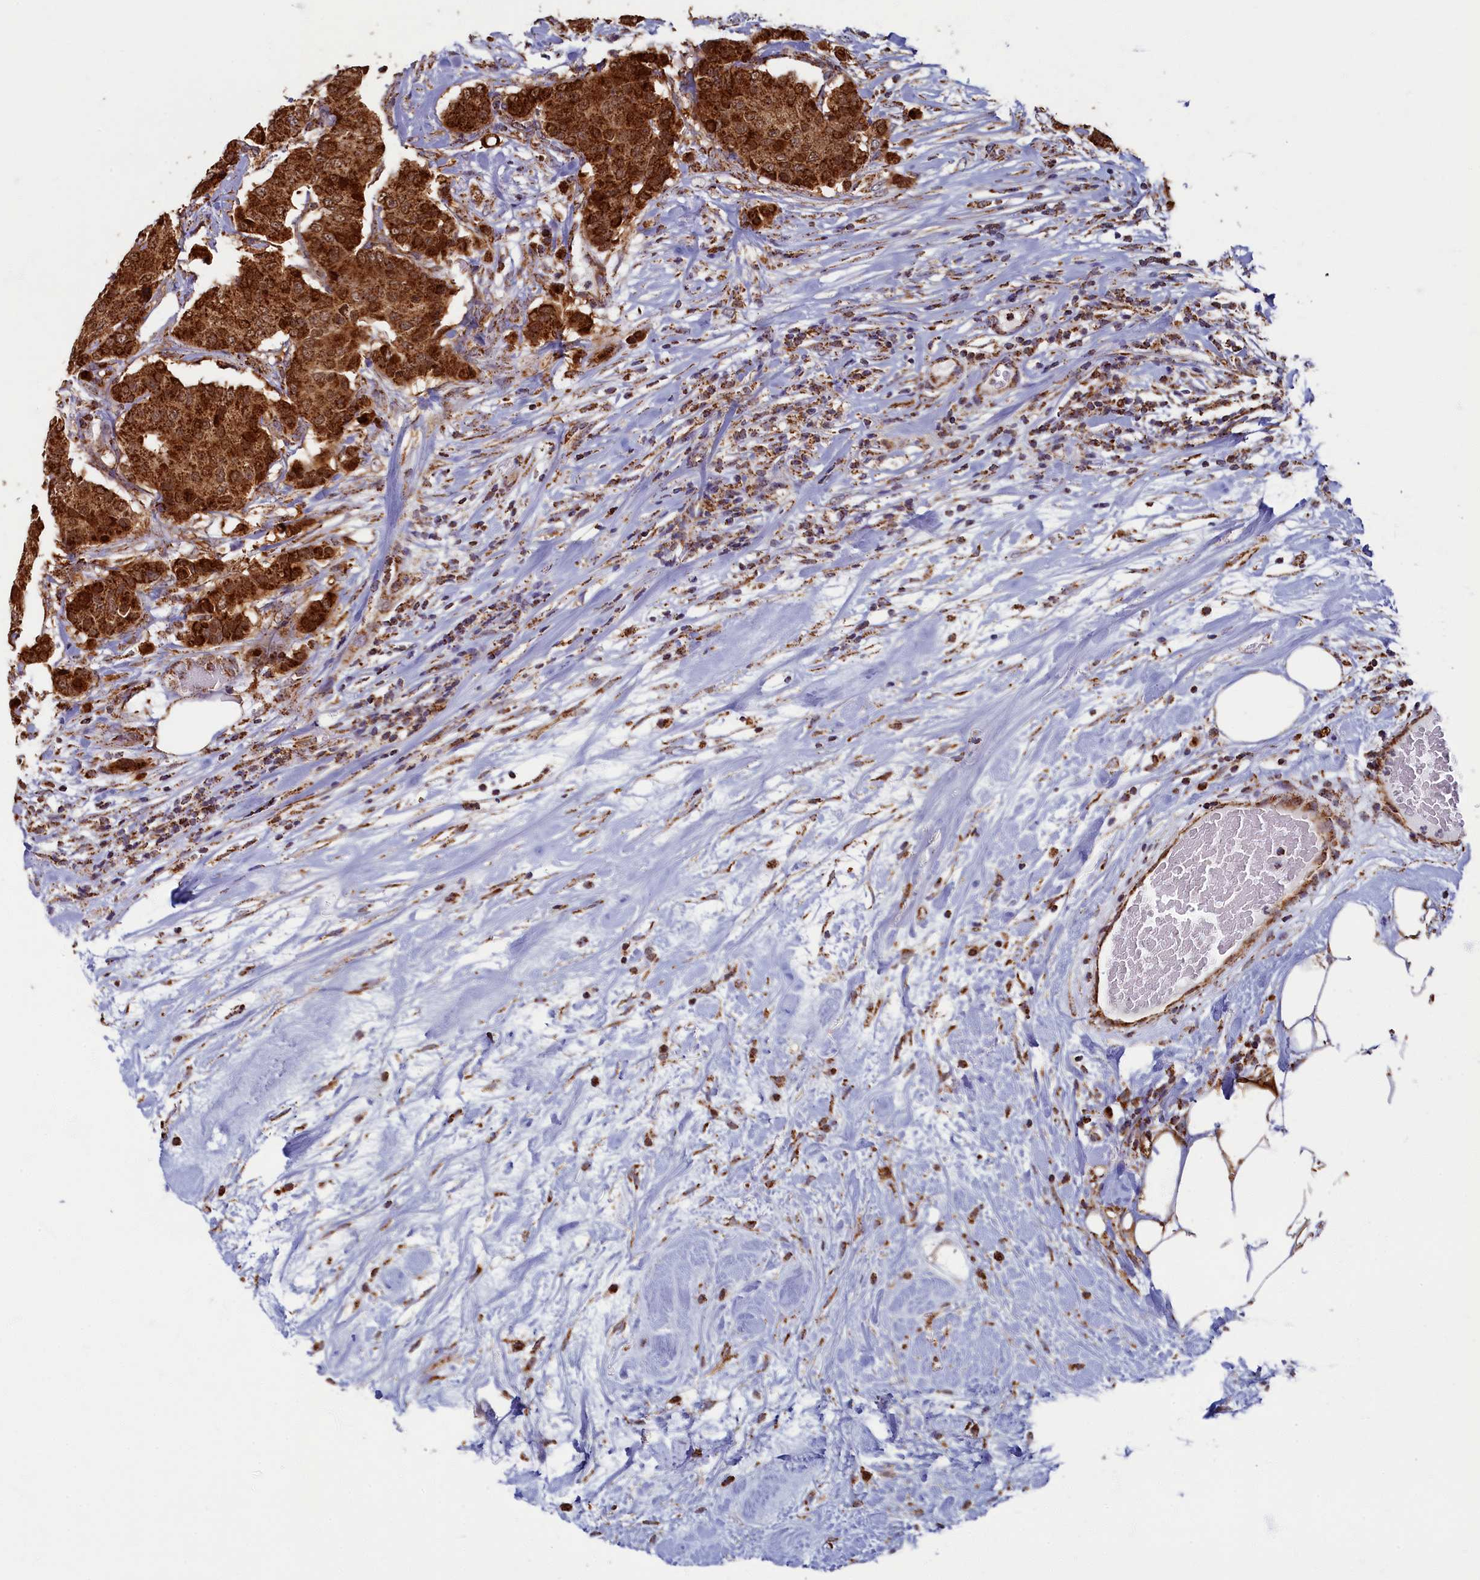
{"staining": {"intensity": "strong", "quantity": ">75%", "location": "cytoplasmic/membranous"}, "tissue": "breast cancer", "cell_type": "Tumor cells", "image_type": "cancer", "snomed": [{"axis": "morphology", "description": "Duct carcinoma"}, {"axis": "topography", "description": "Breast"}], "caption": "This is an image of immunohistochemistry staining of breast cancer (intraductal carcinoma), which shows strong positivity in the cytoplasmic/membranous of tumor cells.", "gene": "SPR", "patient": {"sex": "female", "age": 75}}